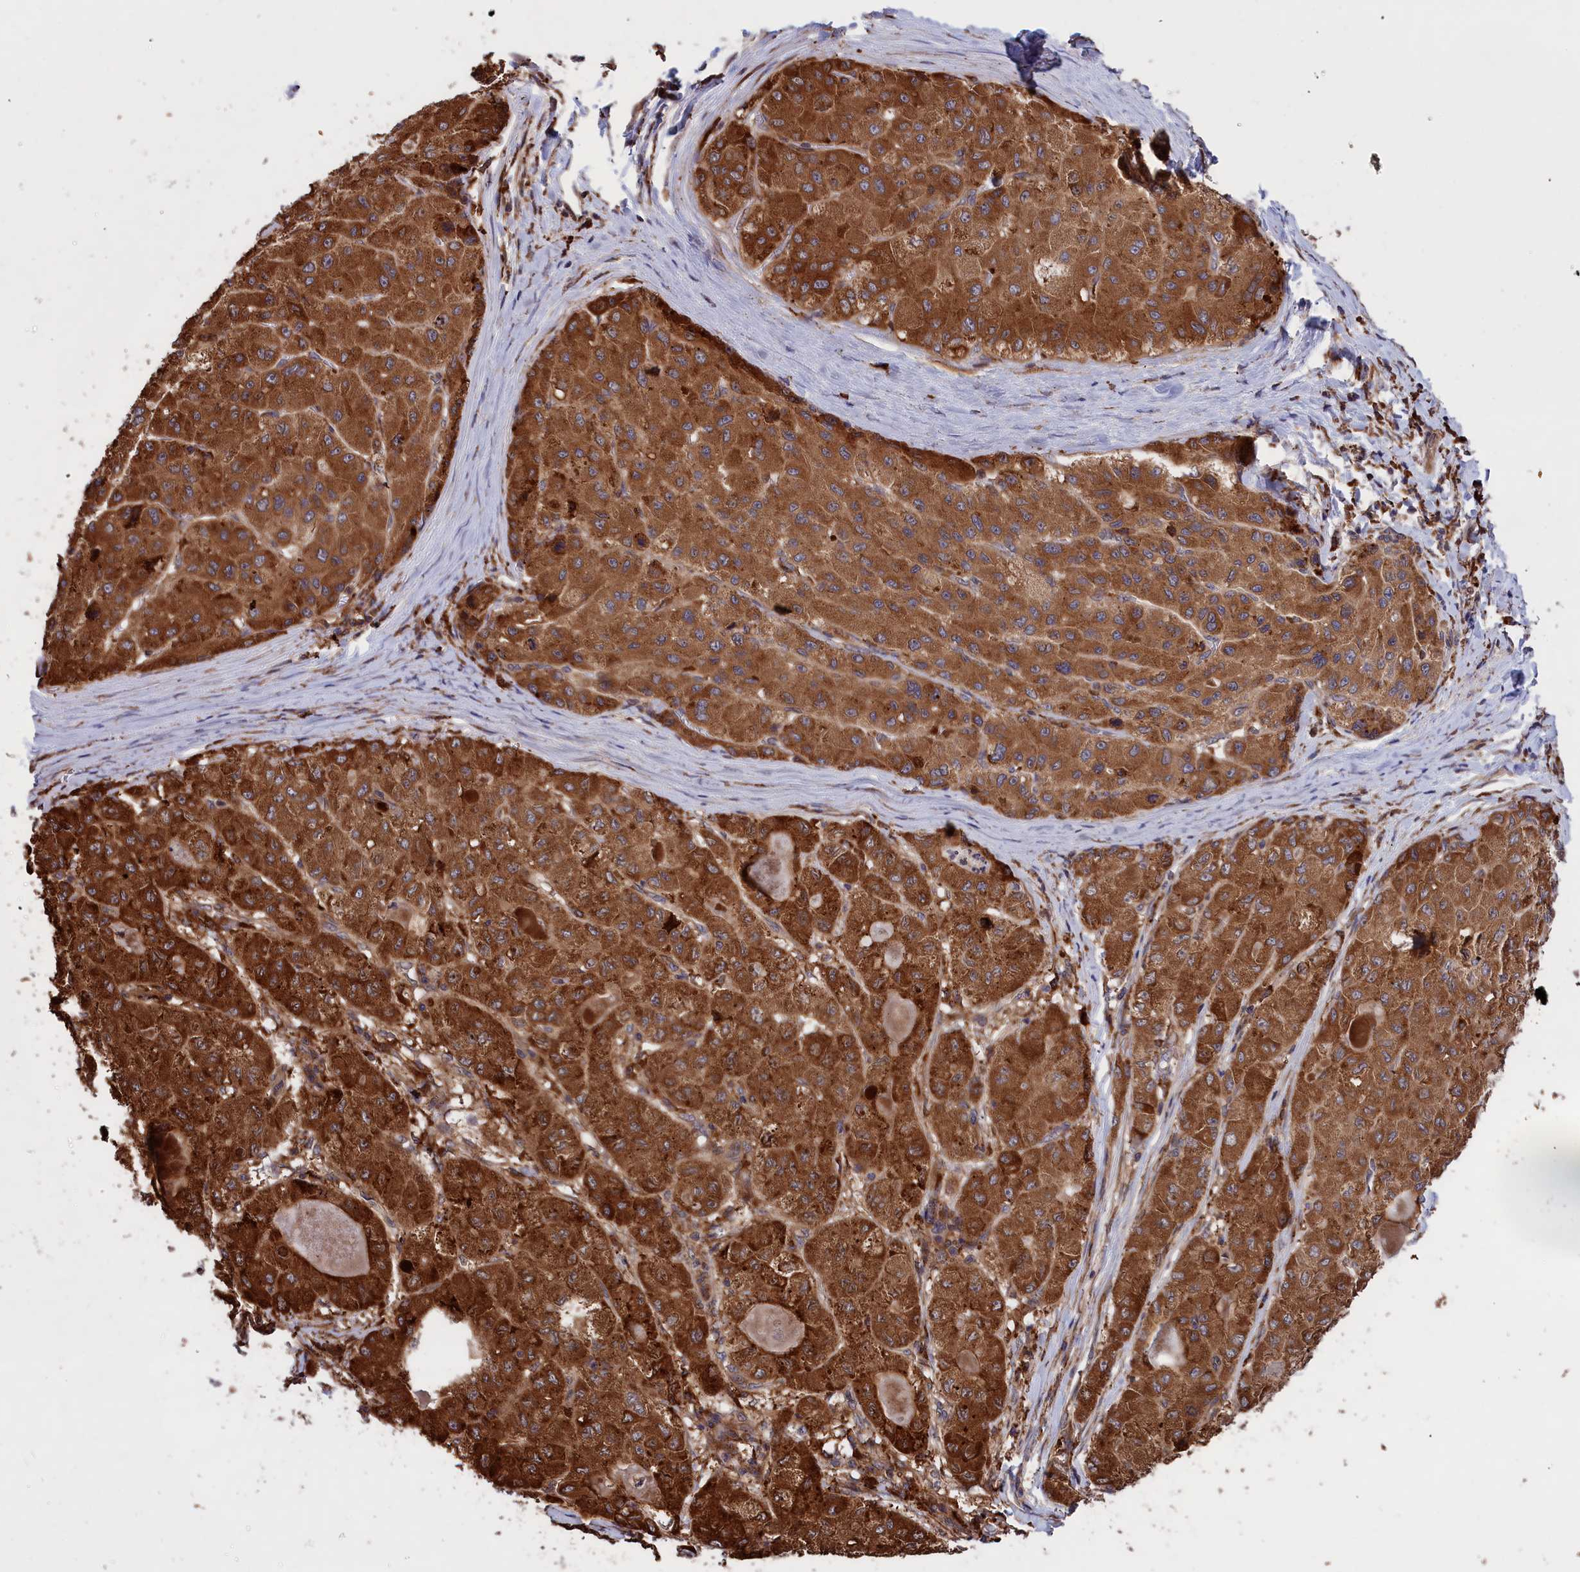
{"staining": {"intensity": "moderate", "quantity": ">75%", "location": "cytoplasmic/membranous"}, "tissue": "liver cancer", "cell_type": "Tumor cells", "image_type": "cancer", "snomed": [{"axis": "morphology", "description": "Carcinoma, Hepatocellular, NOS"}, {"axis": "topography", "description": "Liver"}], "caption": "Liver cancer (hepatocellular carcinoma) stained with immunohistochemistry (IHC) demonstrates moderate cytoplasmic/membranous expression in about >75% of tumor cells.", "gene": "PLA2G4C", "patient": {"sex": "male", "age": 80}}